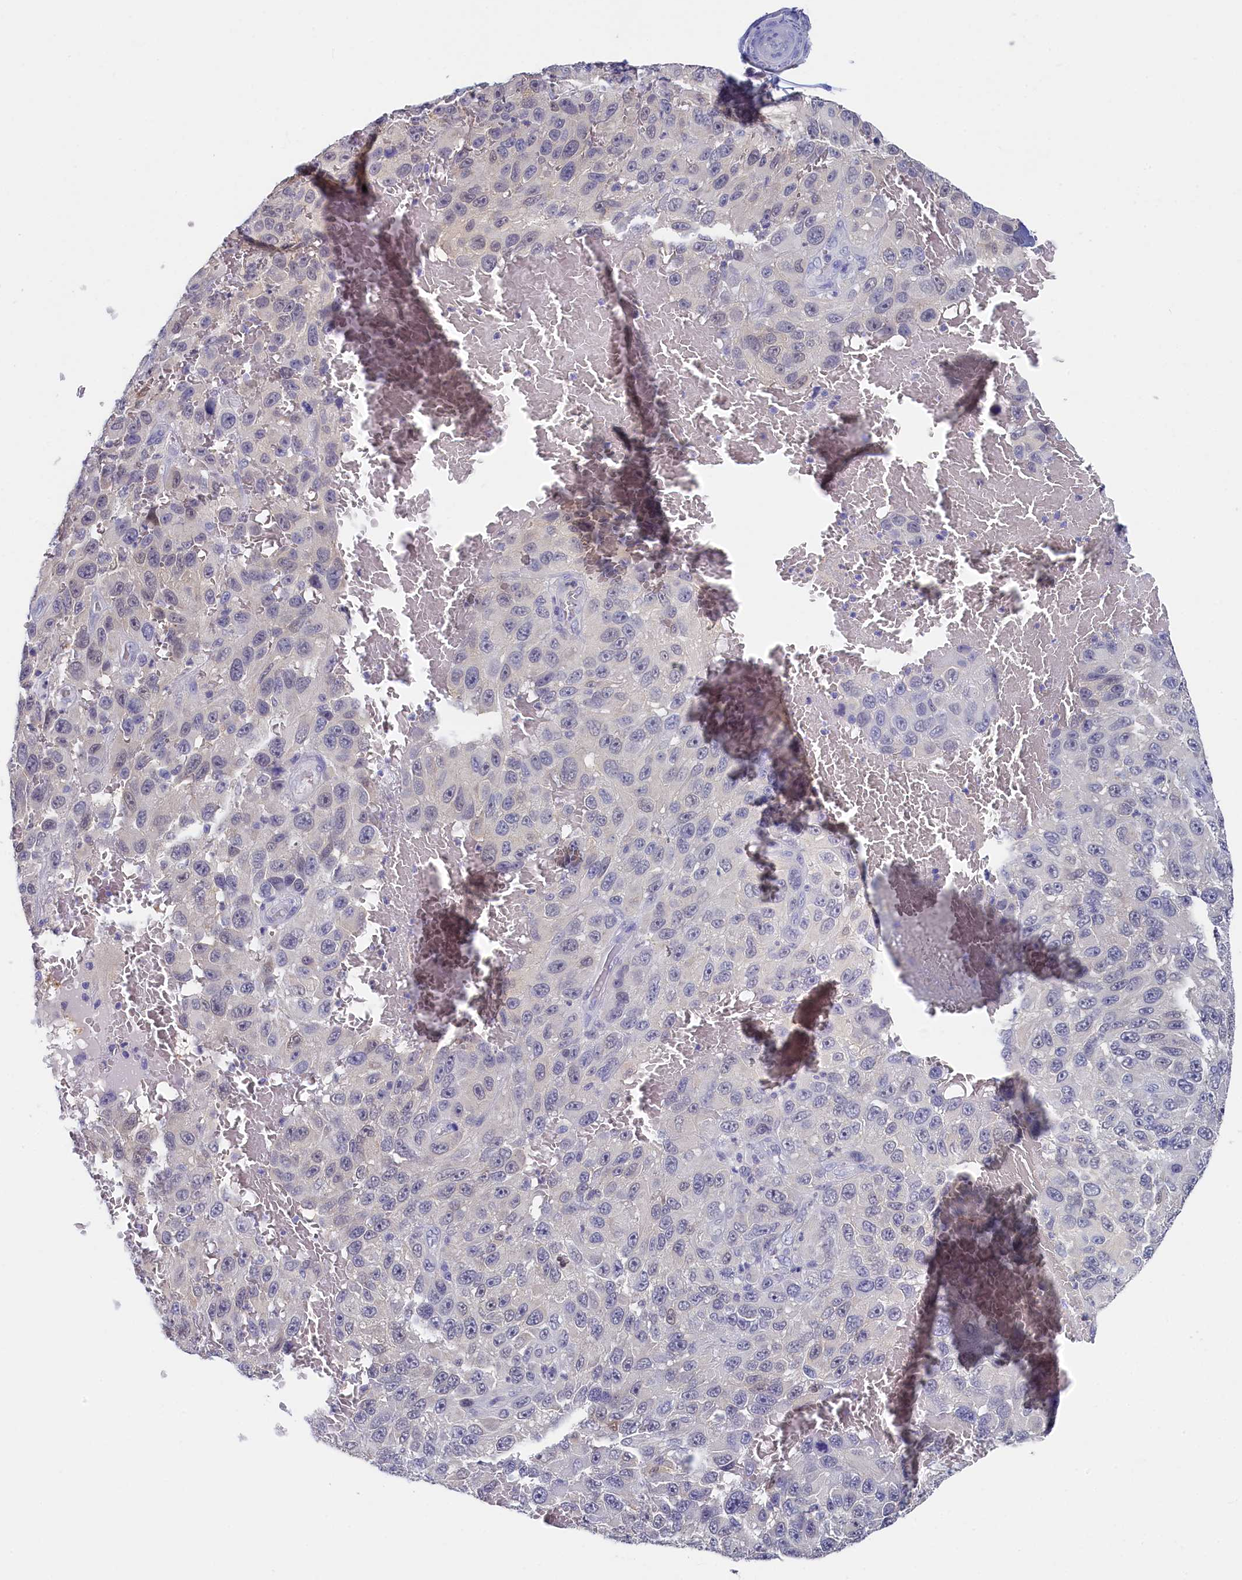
{"staining": {"intensity": "negative", "quantity": "none", "location": "none"}, "tissue": "melanoma", "cell_type": "Tumor cells", "image_type": "cancer", "snomed": [{"axis": "morphology", "description": "Normal tissue, NOS"}, {"axis": "morphology", "description": "Malignant melanoma, NOS"}, {"axis": "topography", "description": "Skin"}], "caption": "The image exhibits no staining of tumor cells in melanoma.", "gene": "C11orf54", "patient": {"sex": "female", "age": 96}}